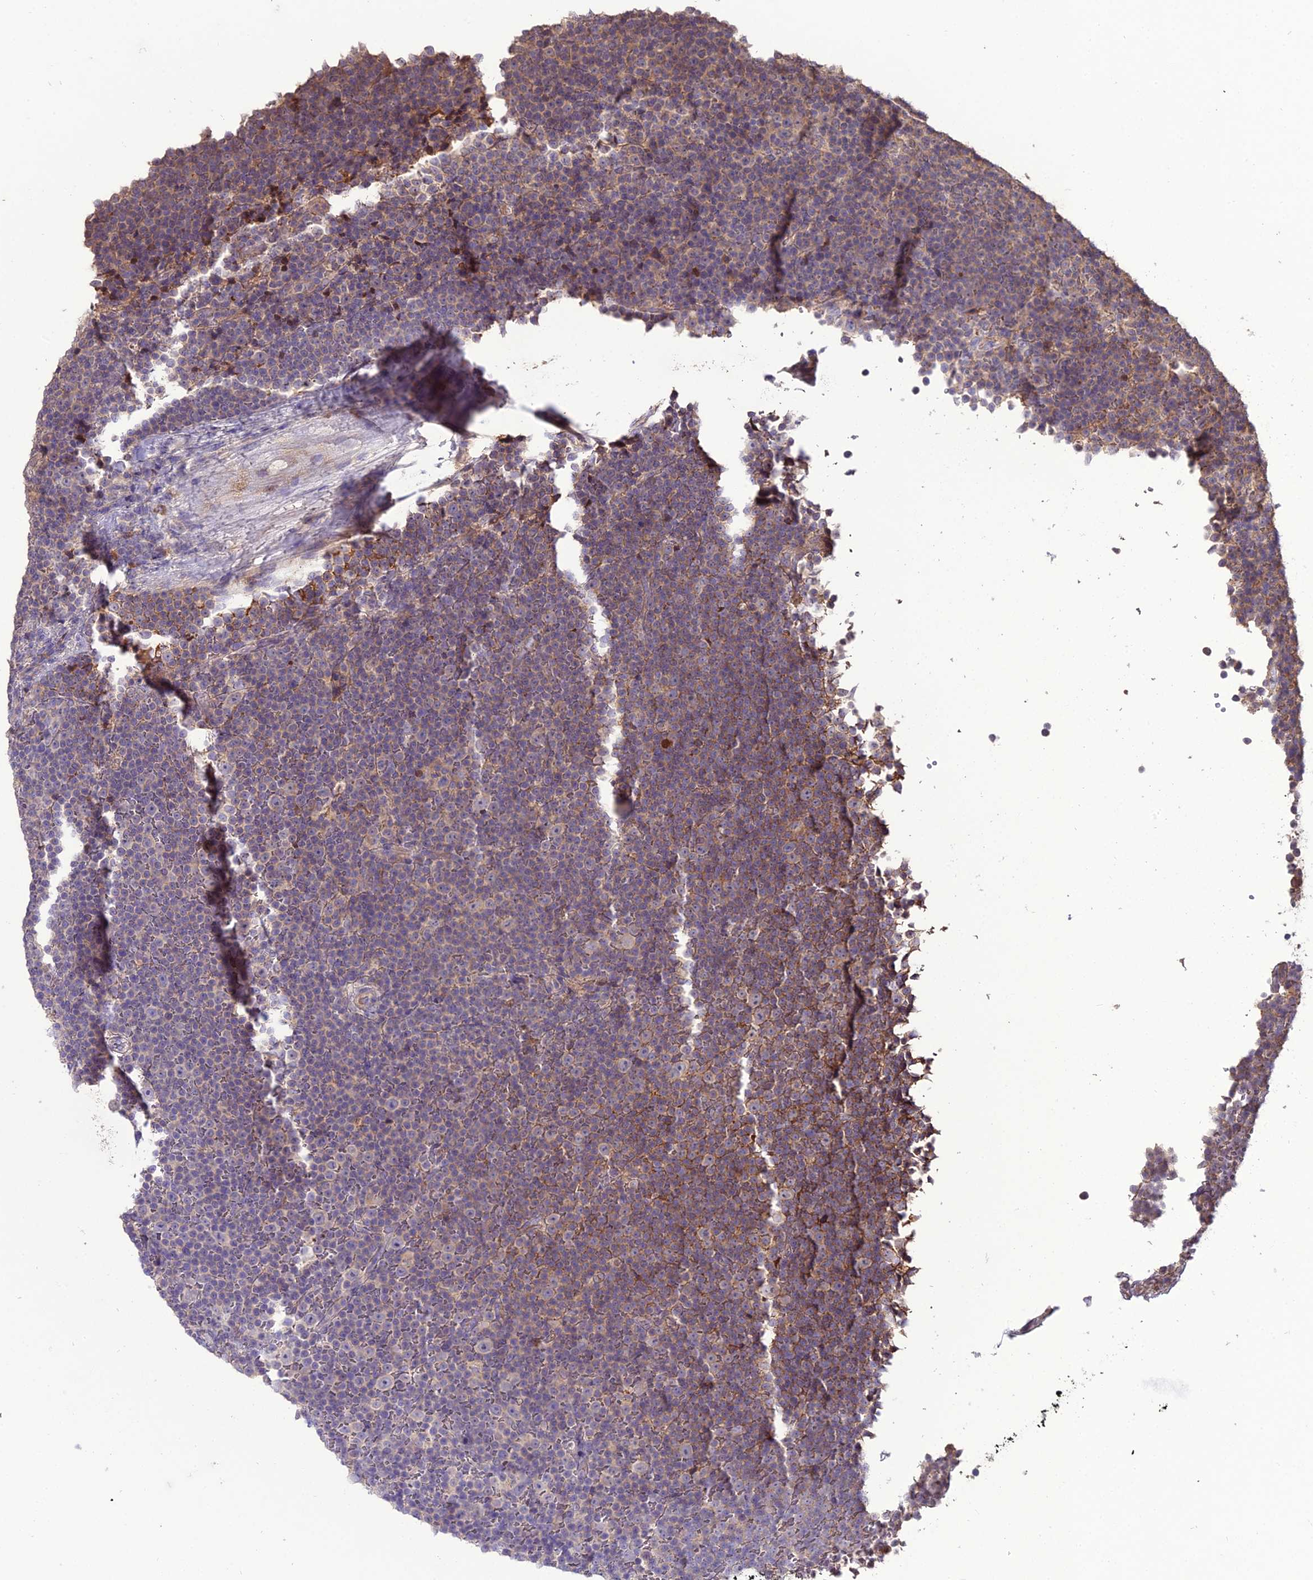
{"staining": {"intensity": "negative", "quantity": "none", "location": "none"}, "tissue": "lymphoma", "cell_type": "Tumor cells", "image_type": "cancer", "snomed": [{"axis": "morphology", "description": "Malignant lymphoma, non-Hodgkin's type, Low grade"}, {"axis": "topography", "description": "Lymph node"}], "caption": "Immunohistochemistry image of neoplastic tissue: low-grade malignant lymphoma, non-Hodgkin's type stained with DAB (3,3'-diaminobenzidine) exhibits no significant protein positivity in tumor cells. The staining is performed using DAB (3,3'-diaminobenzidine) brown chromogen with nuclei counter-stained in using hematoxylin.", "gene": "KCTD16", "patient": {"sex": "female", "age": 67}}